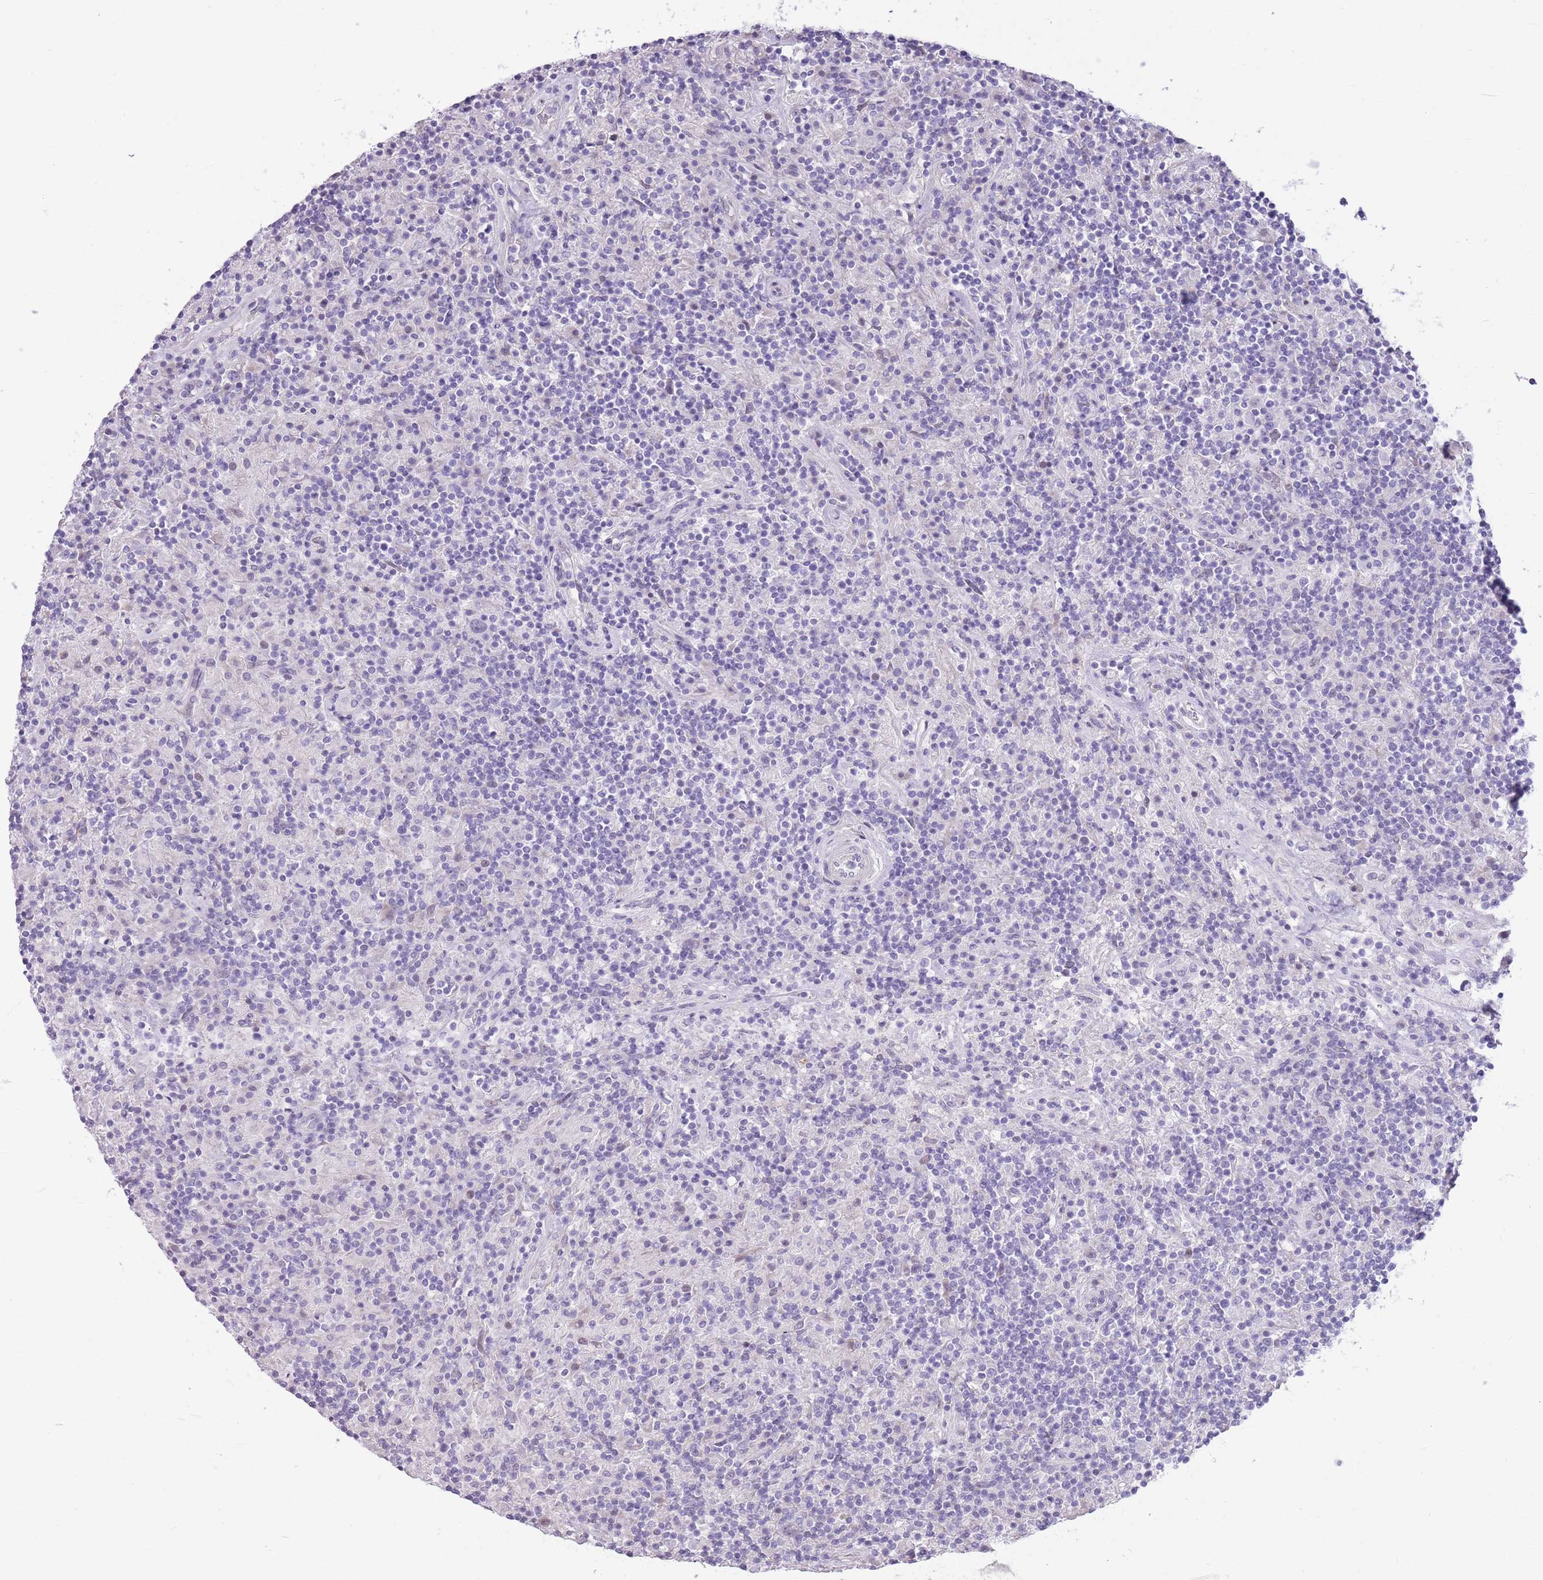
{"staining": {"intensity": "negative", "quantity": "none", "location": "none"}, "tissue": "lymphoma", "cell_type": "Tumor cells", "image_type": "cancer", "snomed": [{"axis": "morphology", "description": "Hodgkin's disease, NOS"}, {"axis": "topography", "description": "Lymph node"}], "caption": "The histopathology image displays no significant staining in tumor cells of lymphoma.", "gene": "WDR70", "patient": {"sex": "male", "age": 70}}